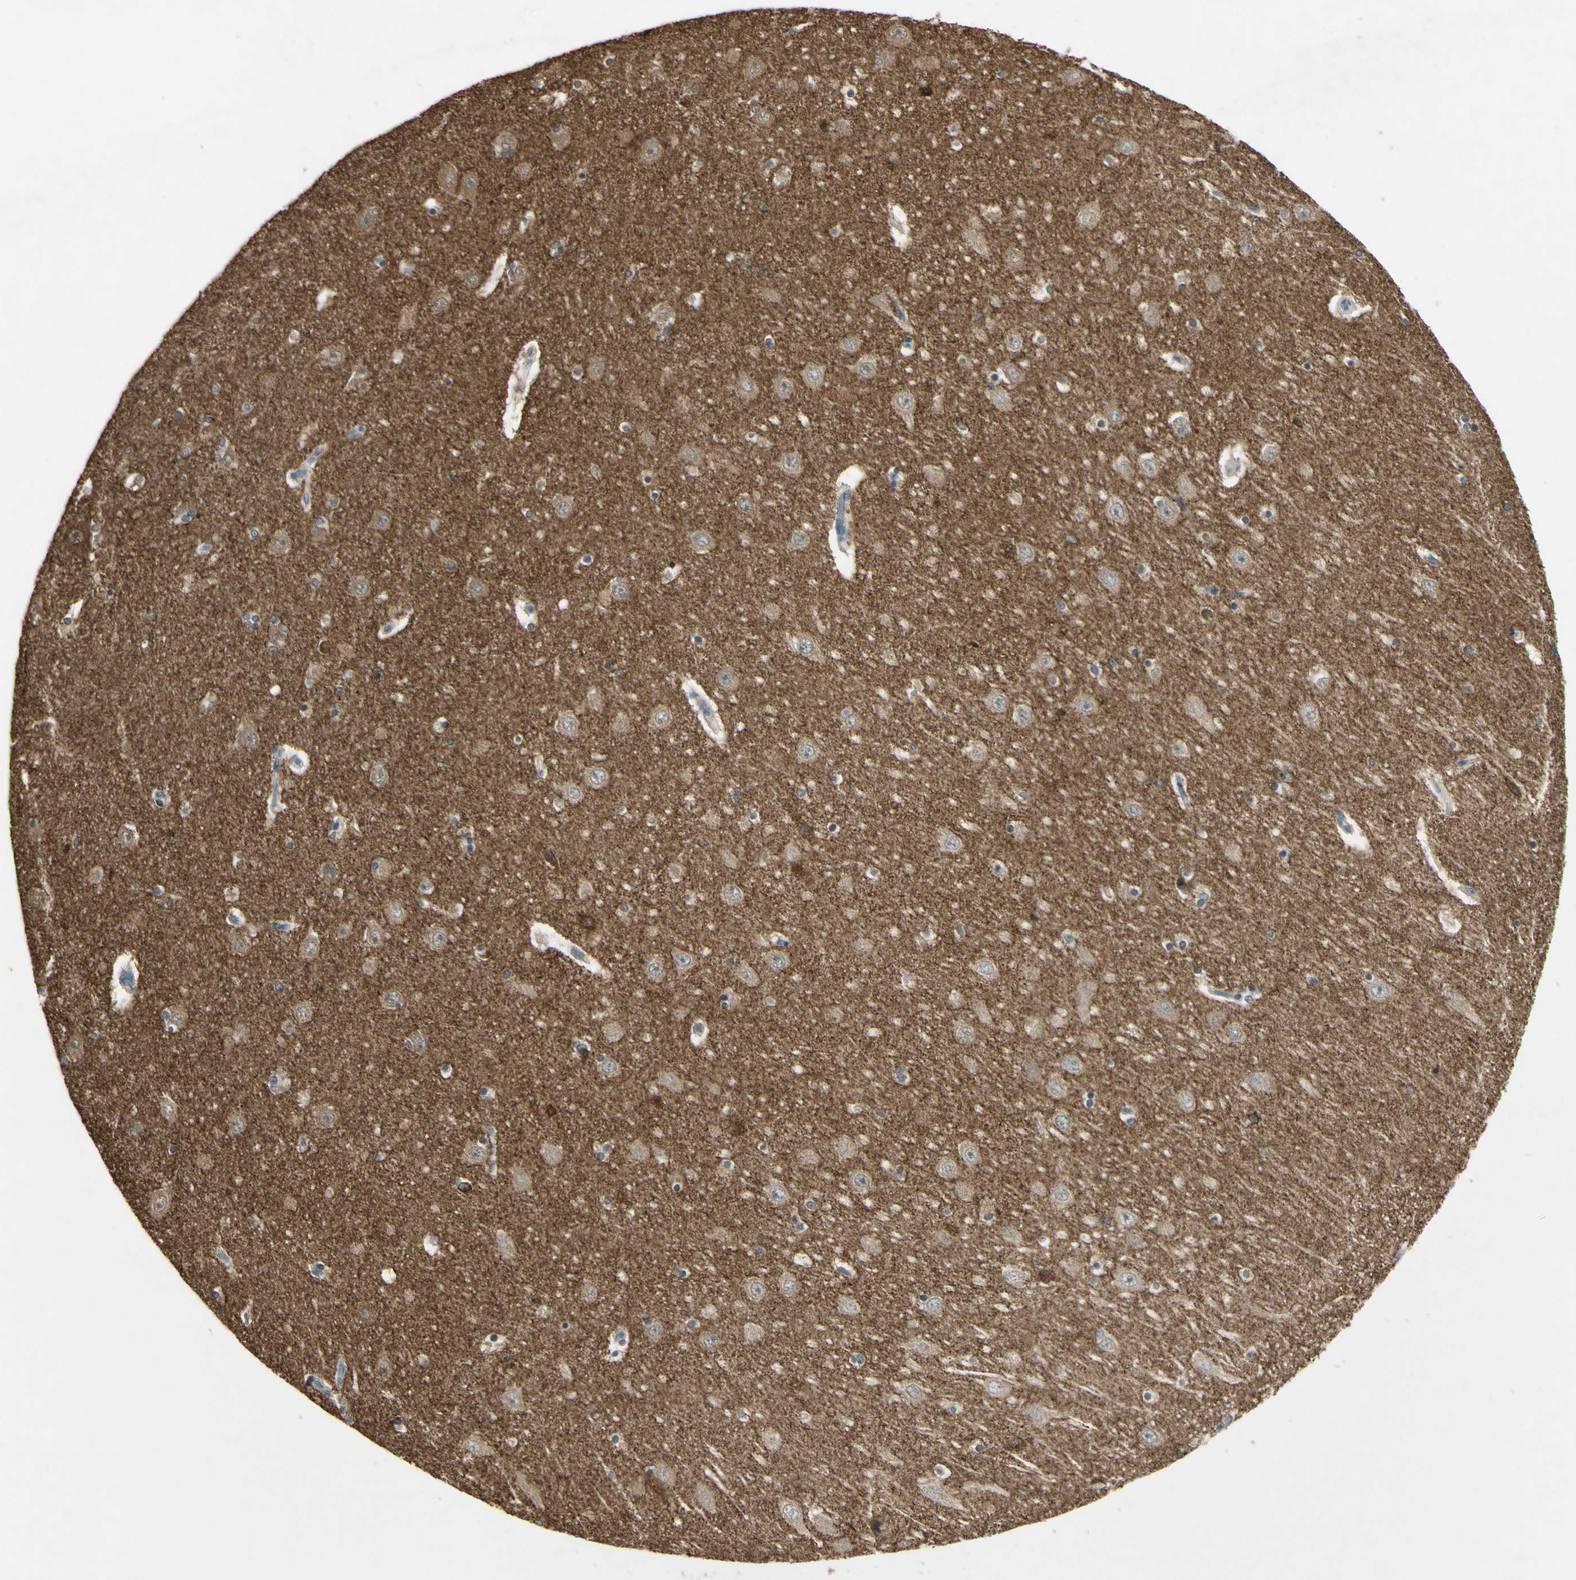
{"staining": {"intensity": "negative", "quantity": "none", "location": "none"}, "tissue": "hippocampus", "cell_type": "Glial cells", "image_type": "normal", "snomed": [{"axis": "morphology", "description": "Normal tissue, NOS"}, {"axis": "topography", "description": "Hippocampus"}], "caption": "Histopathology image shows no significant protein positivity in glial cells of normal hippocampus.", "gene": "SNAP91", "patient": {"sex": "female", "age": 54}}